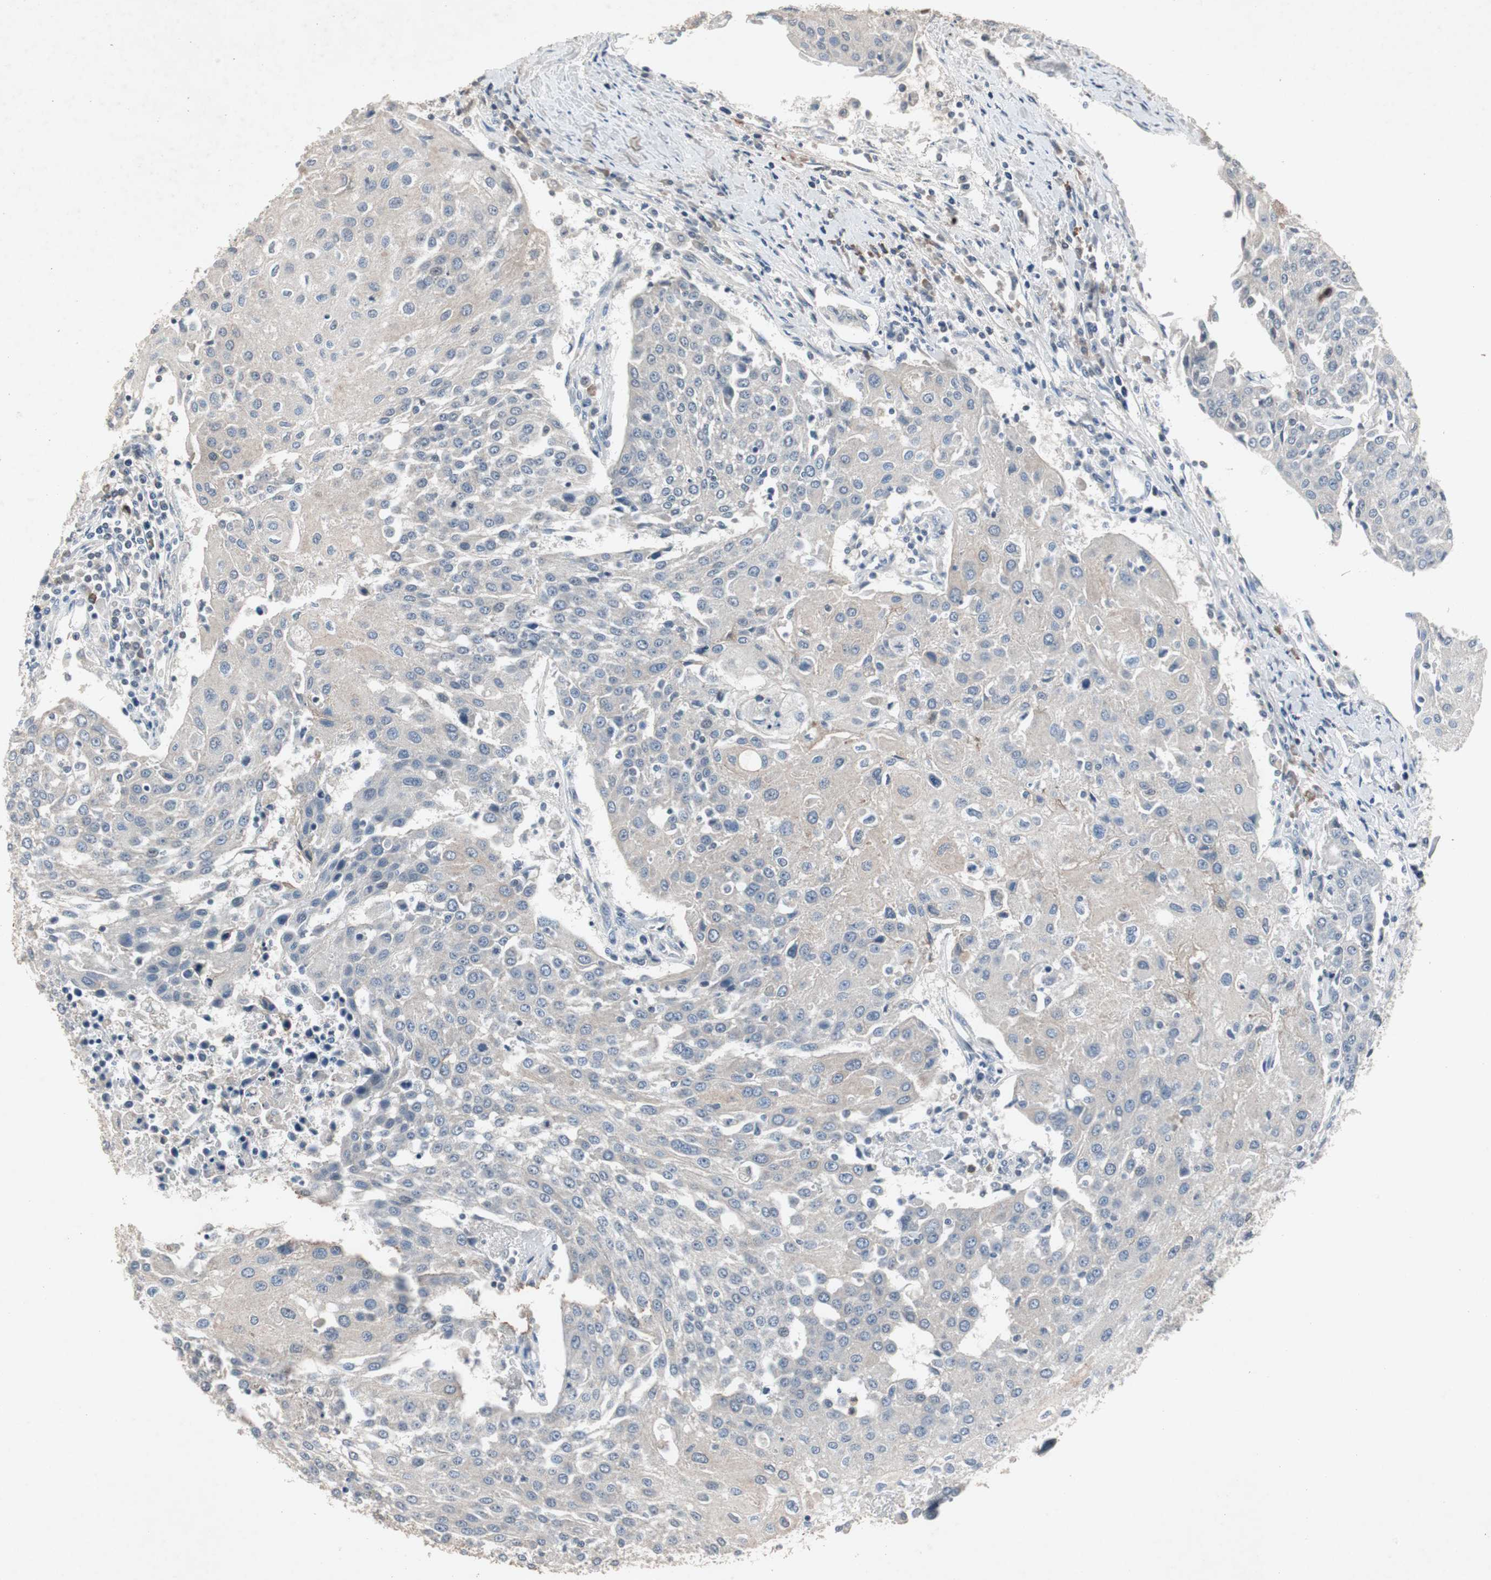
{"staining": {"intensity": "negative", "quantity": "none", "location": "none"}, "tissue": "urothelial cancer", "cell_type": "Tumor cells", "image_type": "cancer", "snomed": [{"axis": "morphology", "description": "Urothelial carcinoma, High grade"}, {"axis": "topography", "description": "Urinary bladder"}], "caption": "The micrograph reveals no staining of tumor cells in high-grade urothelial carcinoma.", "gene": "ADNP2", "patient": {"sex": "female", "age": 85}}